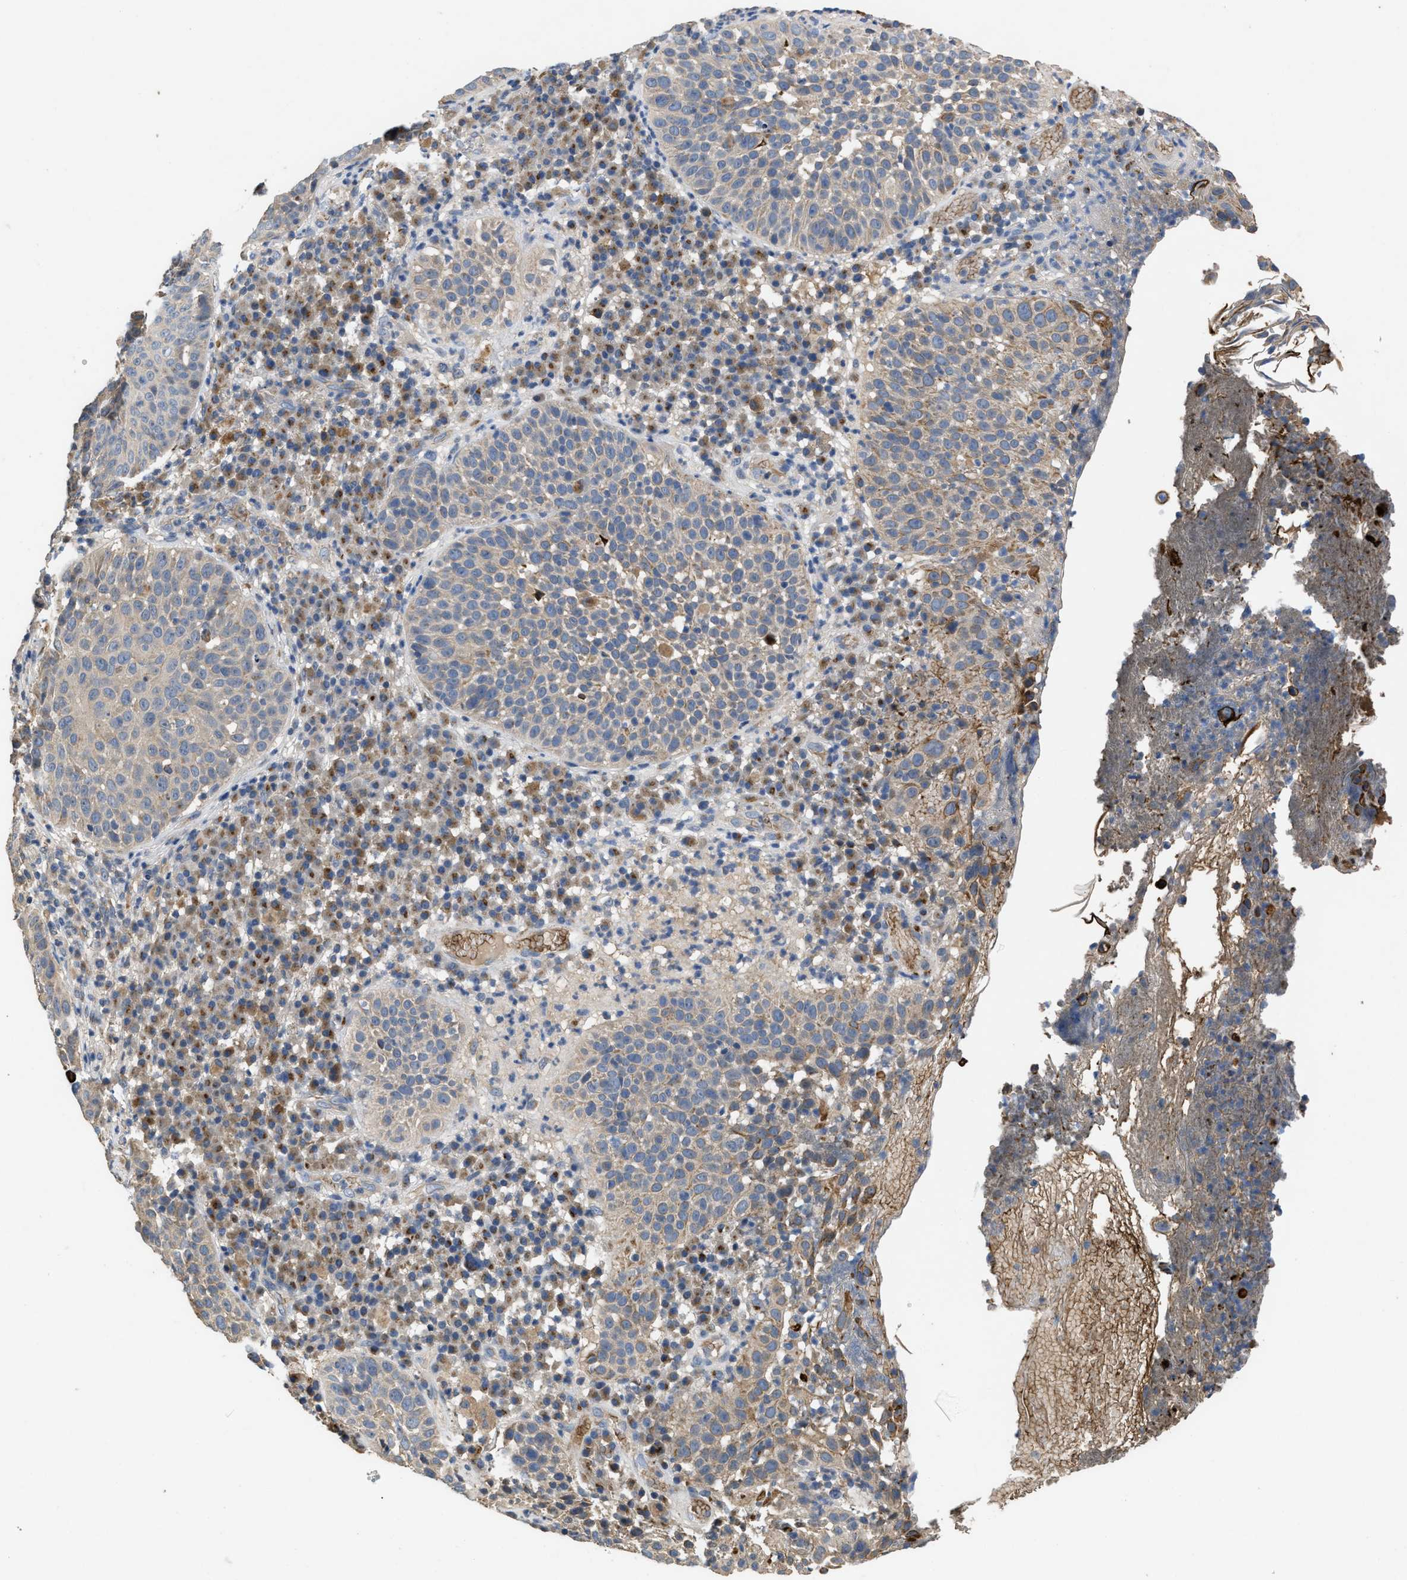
{"staining": {"intensity": "negative", "quantity": "none", "location": "none"}, "tissue": "skin cancer", "cell_type": "Tumor cells", "image_type": "cancer", "snomed": [{"axis": "morphology", "description": "Squamous cell carcinoma in situ, NOS"}, {"axis": "morphology", "description": "Squamous cell carcinoma, NOS"}, {"axis": "topography", "description": "Skin"}], "caption": "High magnification brightfield microscopy of skin cancer (squamous cell carcinoma) stained with DAB (brown) and counterstained with hematoxylin (blue): tumor cells show no significant expression.", "gene": "SIK2", "patient": {"sex": "male", "age": 93}}